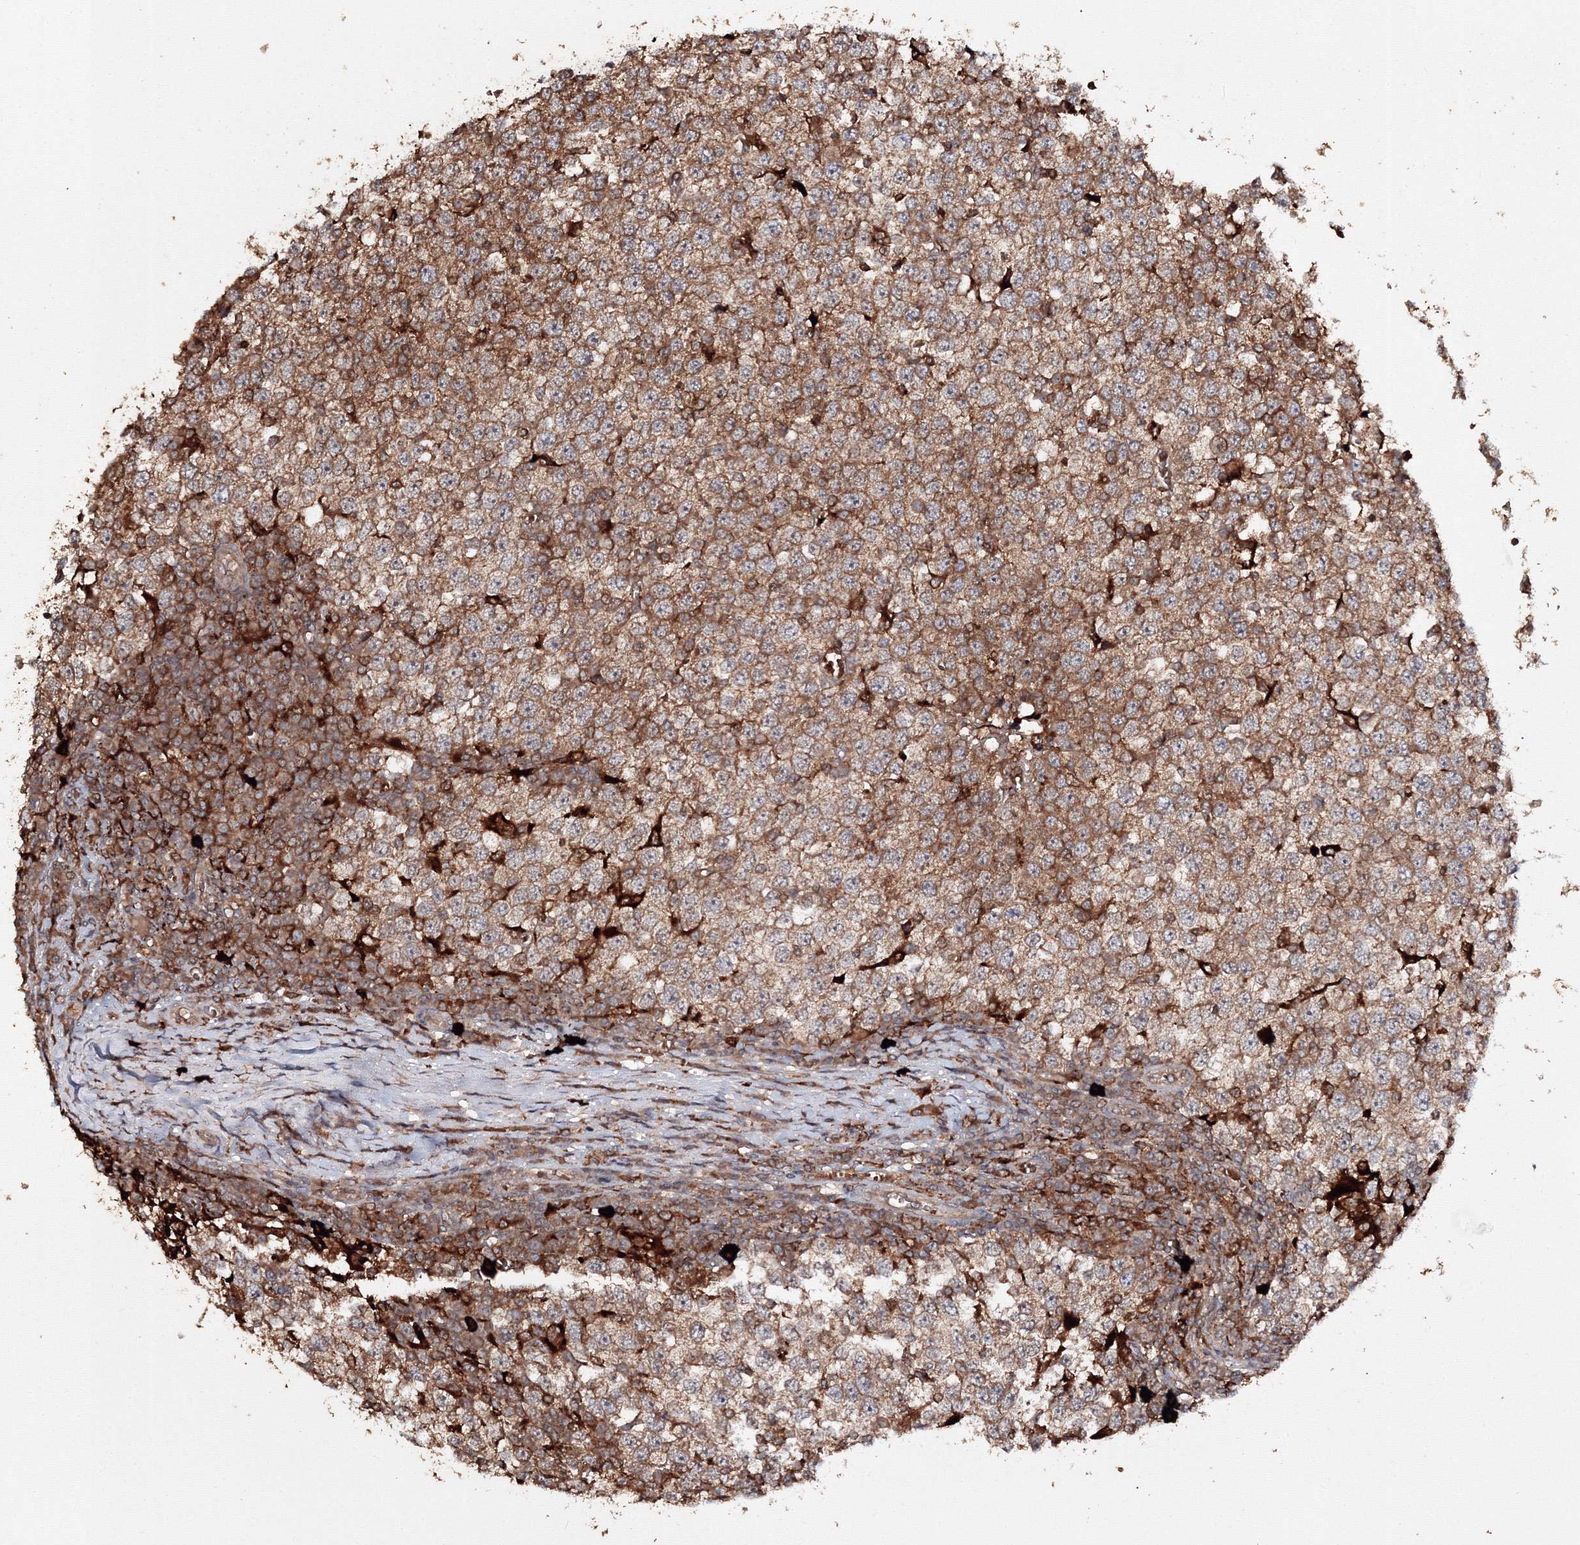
{"staining": {"intensity": "moderate", "quantity": ">75%", "location": "cytoplasmic/membranous"}, "tissue": "testis cancer", "cell_type": "Tumor cells", "image_type": "cancer", "snomed": [{"axis": "morphology", "description": "Seminoma, NOS"}, {"axis": "topography", "description": "Testis"}], "caption": "Immunohistochemical staining of human testis cancer exhibits medium levels of moderate cytoplasmic/membranous protein staining in about >75% of tumor cells.", "gene": "DDO", "patient": {"sex": "male", "age": 65}}